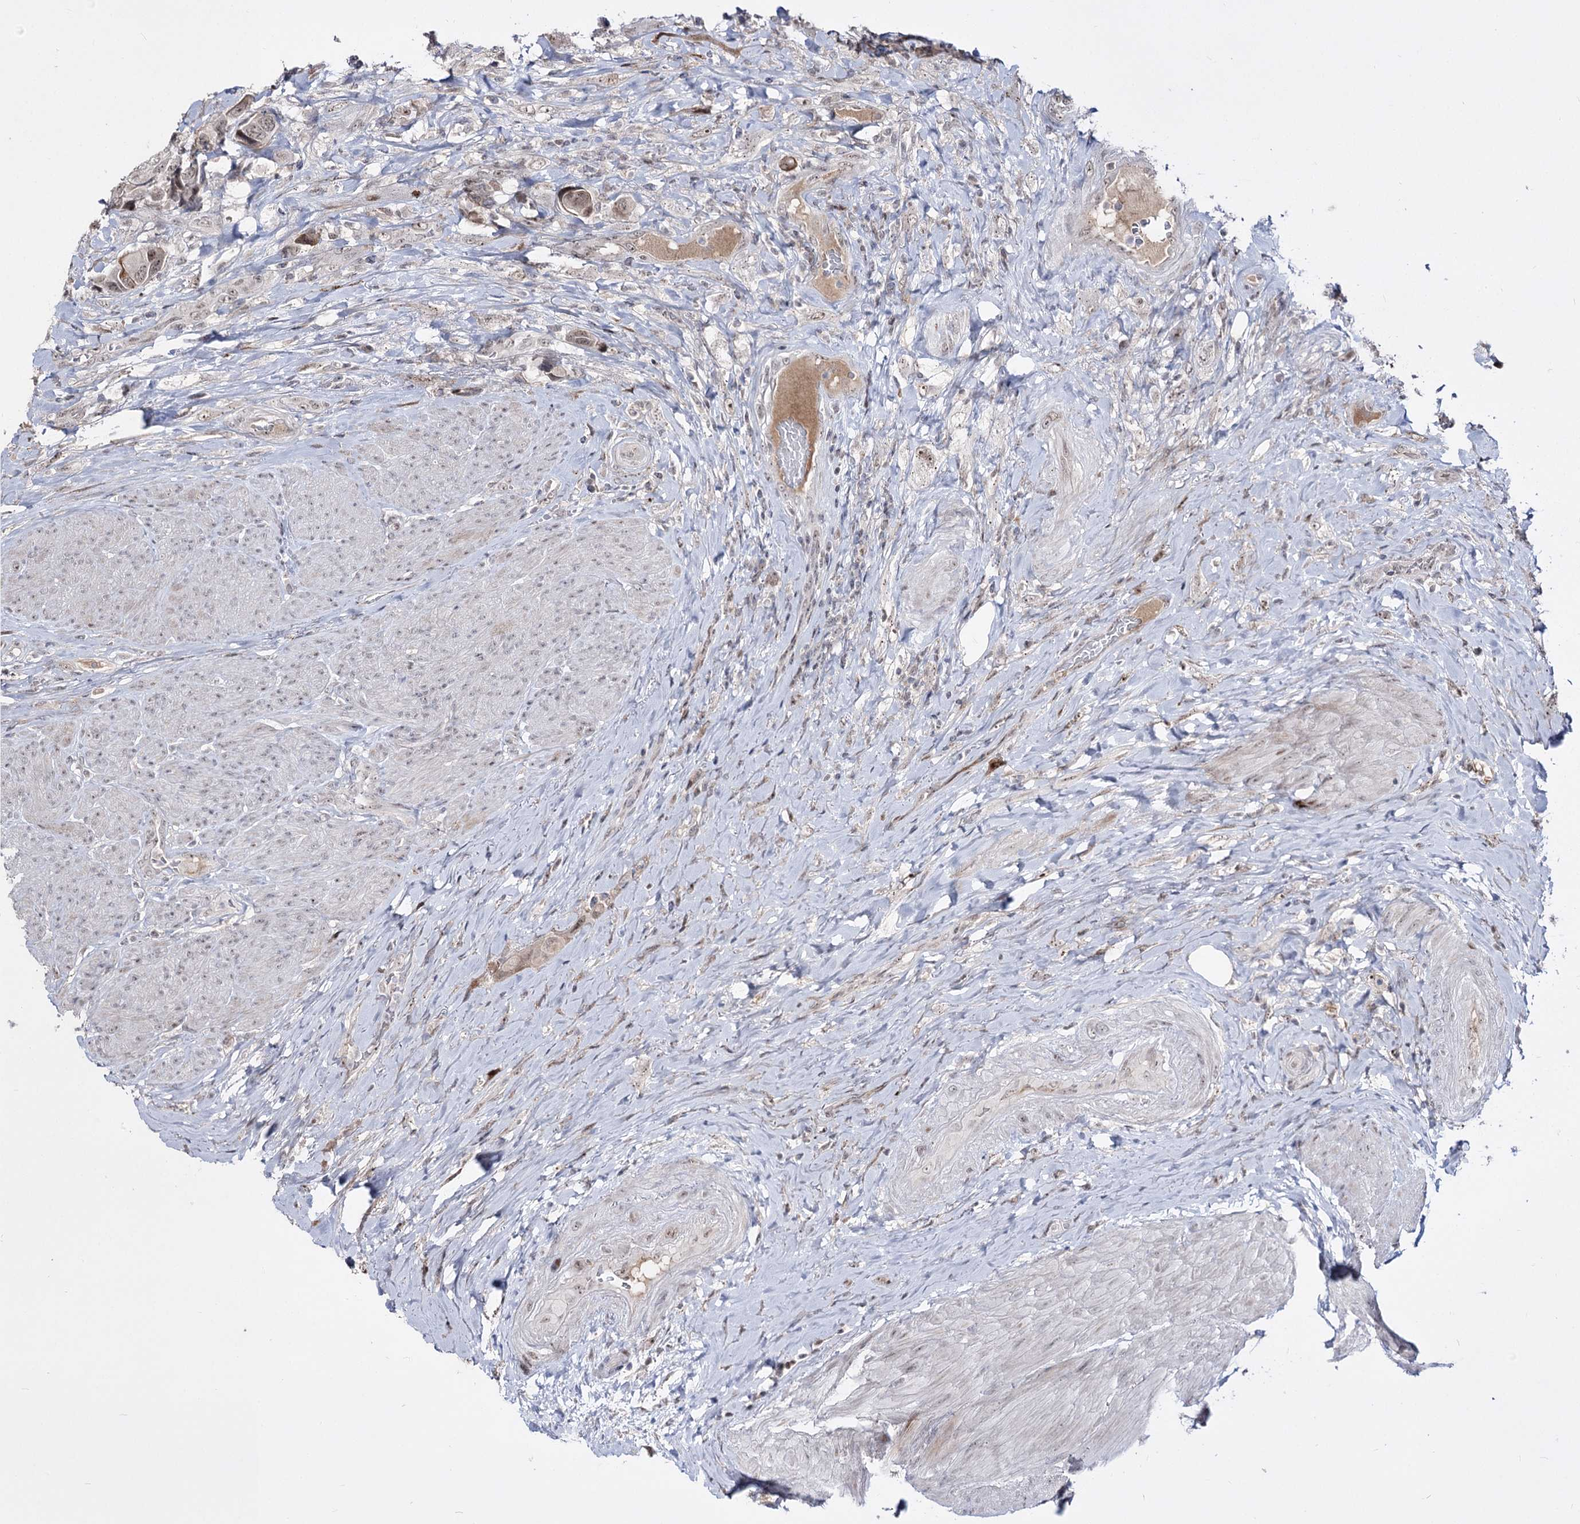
{"staining": {"intensity": "weak", "quantity": "25%-75%", "location": "nuclear"}, "tissue": "urothelial cancer", "cell_type": "Tumor cells", "image_type": "cancer", "snomed": [{"axis": "morphology", "description": "Urothelial carcinoma, High grade"}, {"axis": "topography", "description": "Urinary bladder"}], "caption": "Urothelial carcinoma (high-grade) was stained to show a protein in brown. There is low levels of weak nuclear staining in approximately 25%-75% of tumor cells.", "gene": "STOX1", "patient": {"sex": "male", "age": 74}}